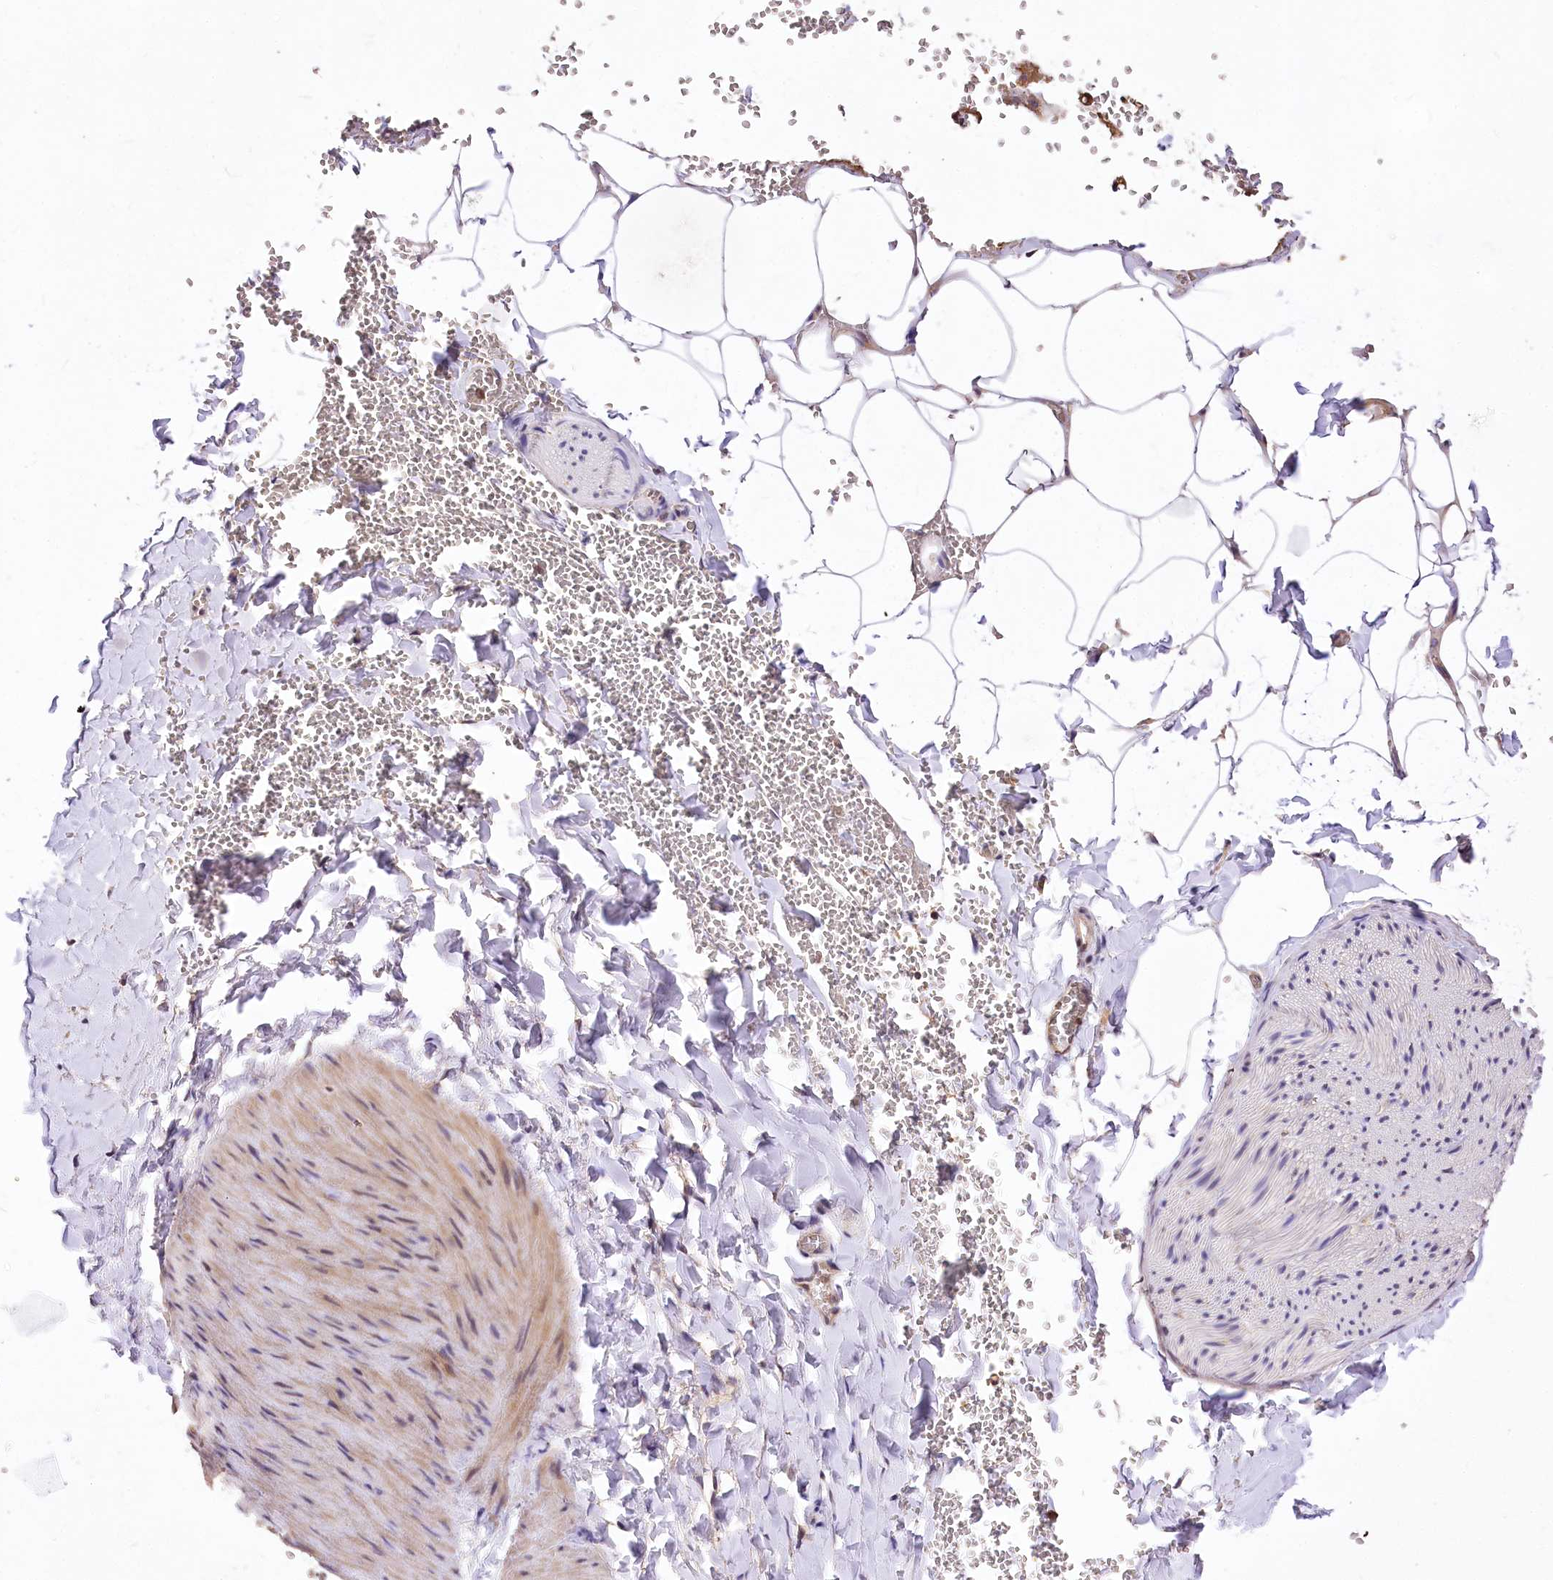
{"staining": {"intensity": "negative", "quantity": "none", "location": "none"}, "tissue": "adipose tissue", "cell_type": "Adipocytes", "image_type": "normal", "snomed": [{"axis": "morphology", "description": "Normal tissue, NOS"}, {"axis": "topography", "description": "Gallbladder"}, {"axis": "topography", "description": "Peripheral nerve tissue"}], "caption": "An immunohistochemistry micrograph of unremarkable adipose tissue is shown. There is no staining in adipocytes of adipose tissue.", "gene": "SERGEF", "patient": {"sex": "male", "age": 38}}